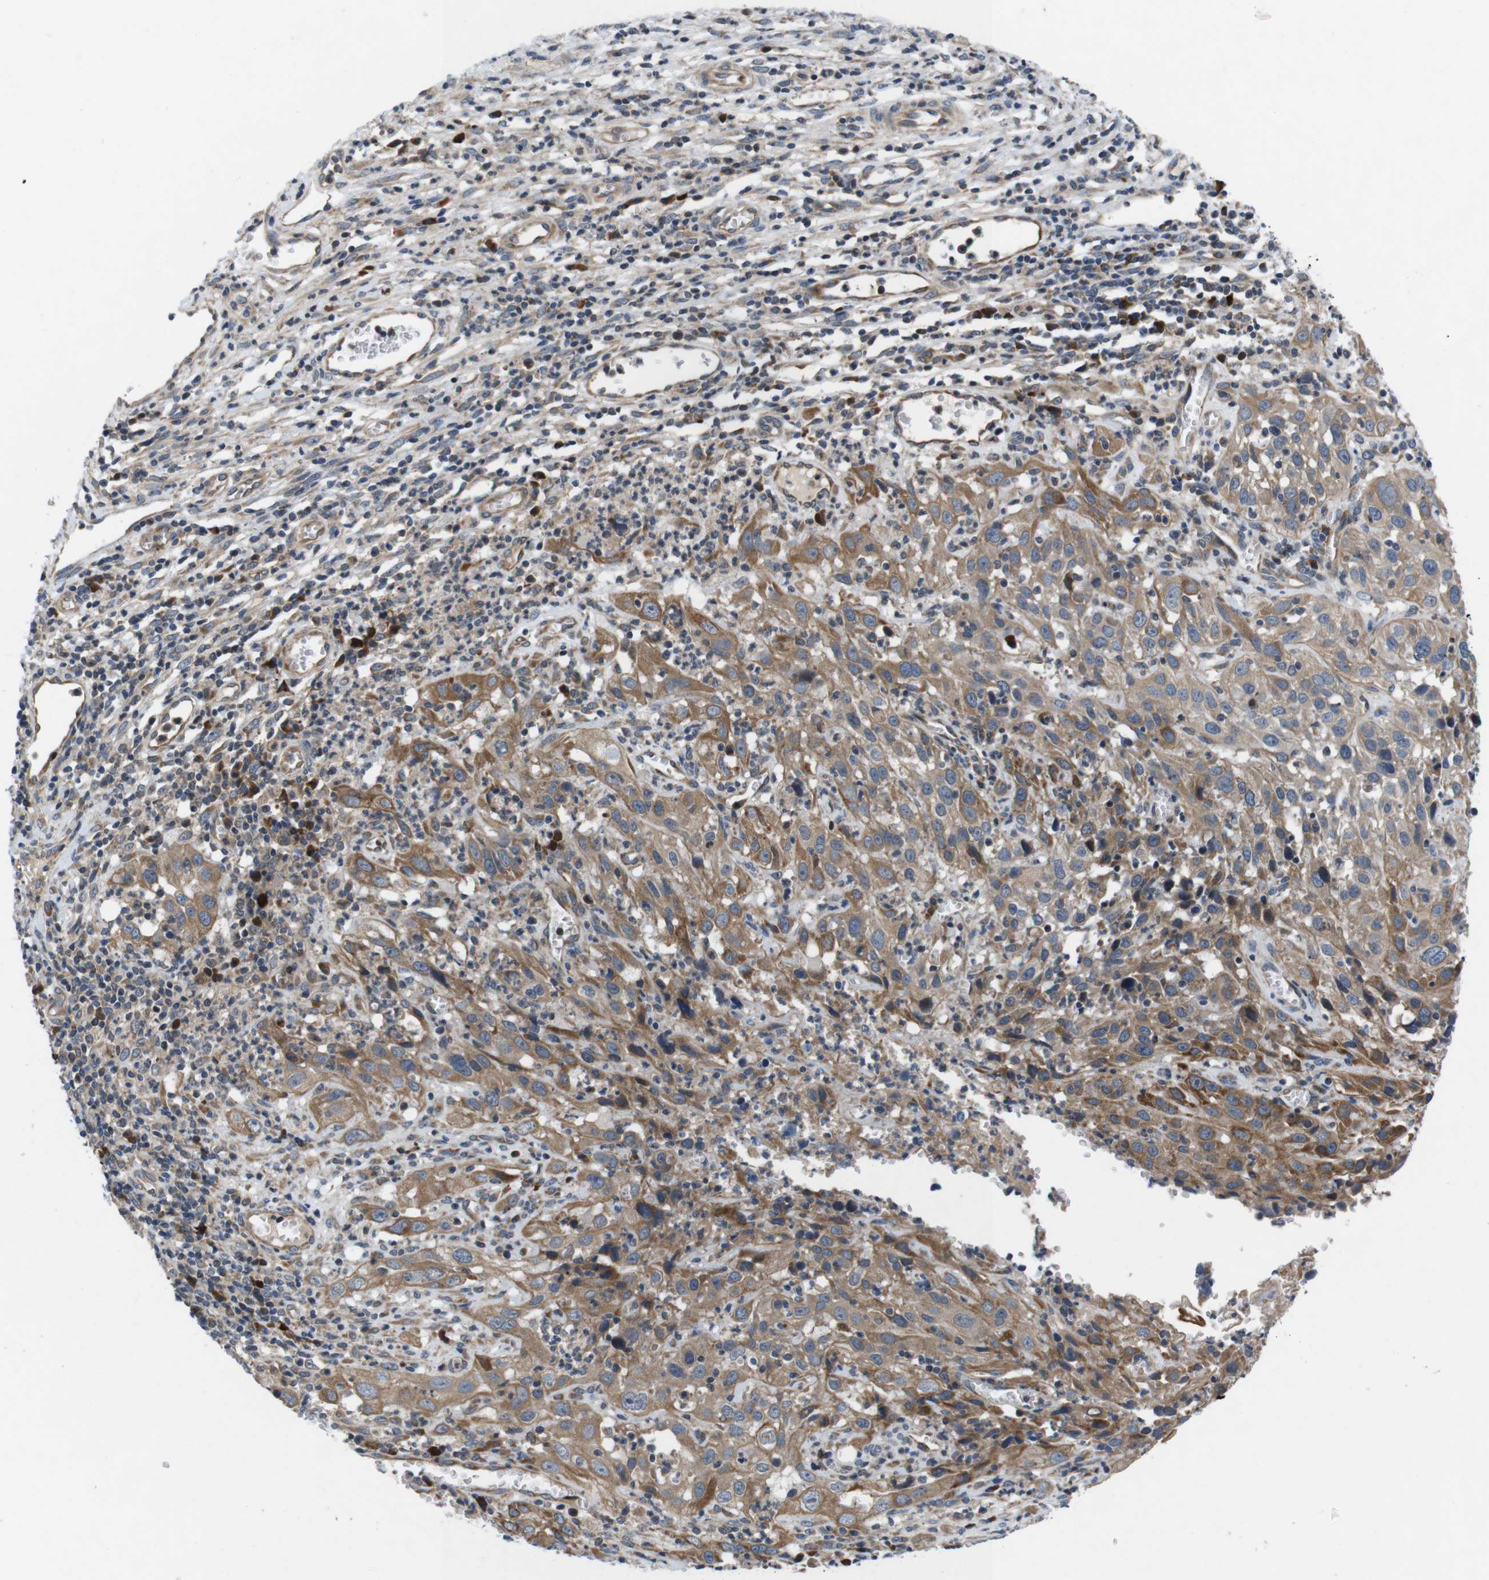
{"staining": {"intensity": "moderate", "quantity": ">75%", "location": "cytoplasmic/membranous"}, "tissue": "cervical cancer", "cell_type": "Tumor cells", "image_type": "cancer", "snomed": [{"axis": "morphology", "description": "Squamous cell carcinoma, NOS"}, {"axis": "topography", "description": "Cervix"}], "caption": "The photomicrograph exhibits staining of cervical cancer (squamous cell carcinoma), revealing moderate cytoplasmic/membranous protein expression (brown color) within tumor cells. The staining was performed using DAB (3,3'-diaminobenzidine) to visualize the protein expression in brown, while the nuclei were stained in blue with hematoxylin (Magnification: 20x).", "gene": "JAK1", "patient": {"sex": "female", "age": 32}}